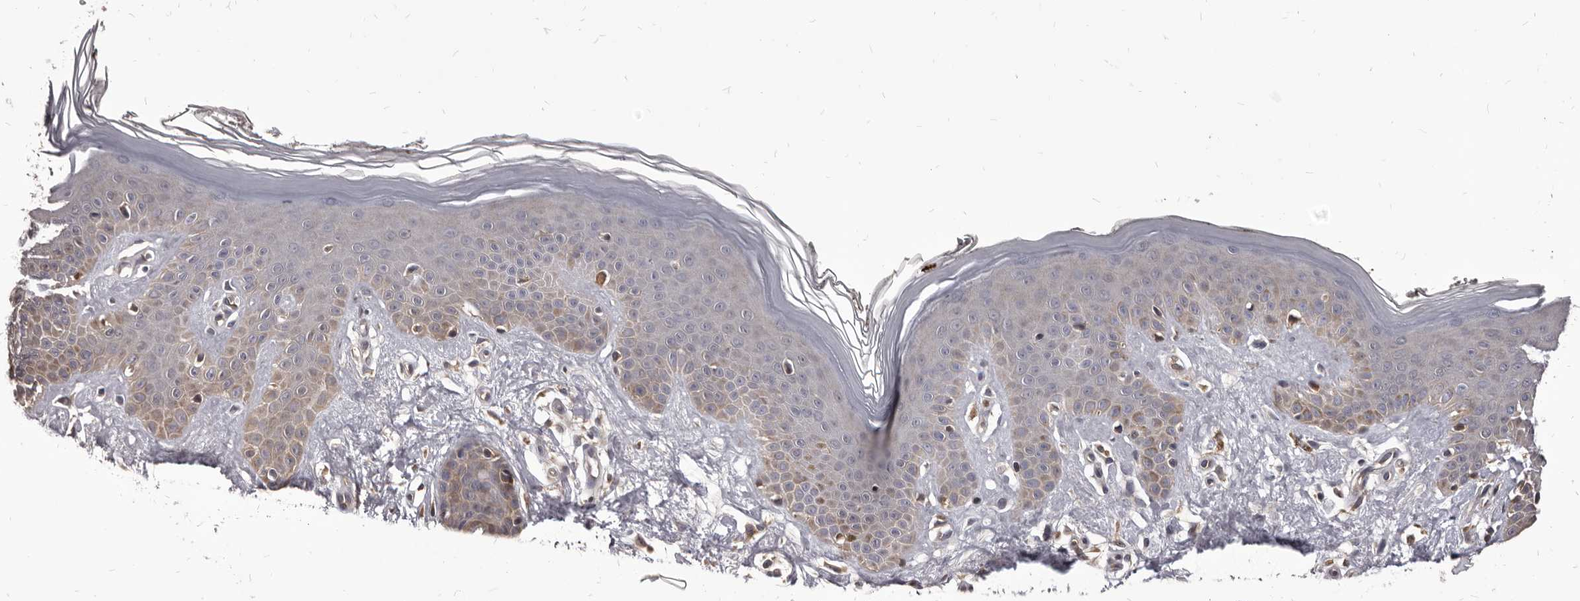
{"staining": {"intensity": "weak", "quantity": ">75%", "location": "cytoplasmic/membranous"}, "tissue": "skin", "cell_type": "Fibroblasts", "image_type": "normal", "snomed": [{"axis": "morphology", "description": "Normal tissue, NOS"}, {"axis": "topography", "description": "Skin"}], "caption": "DAB (3,3'-diaminobenzidine) immunohistochemical staining of benign skin displays weak cytoplasmic/membranous protein staining in approximately >75% of fibroblasts.", "gene": "MAP3K14", "patient": {"sex": "female", "age": 64}}